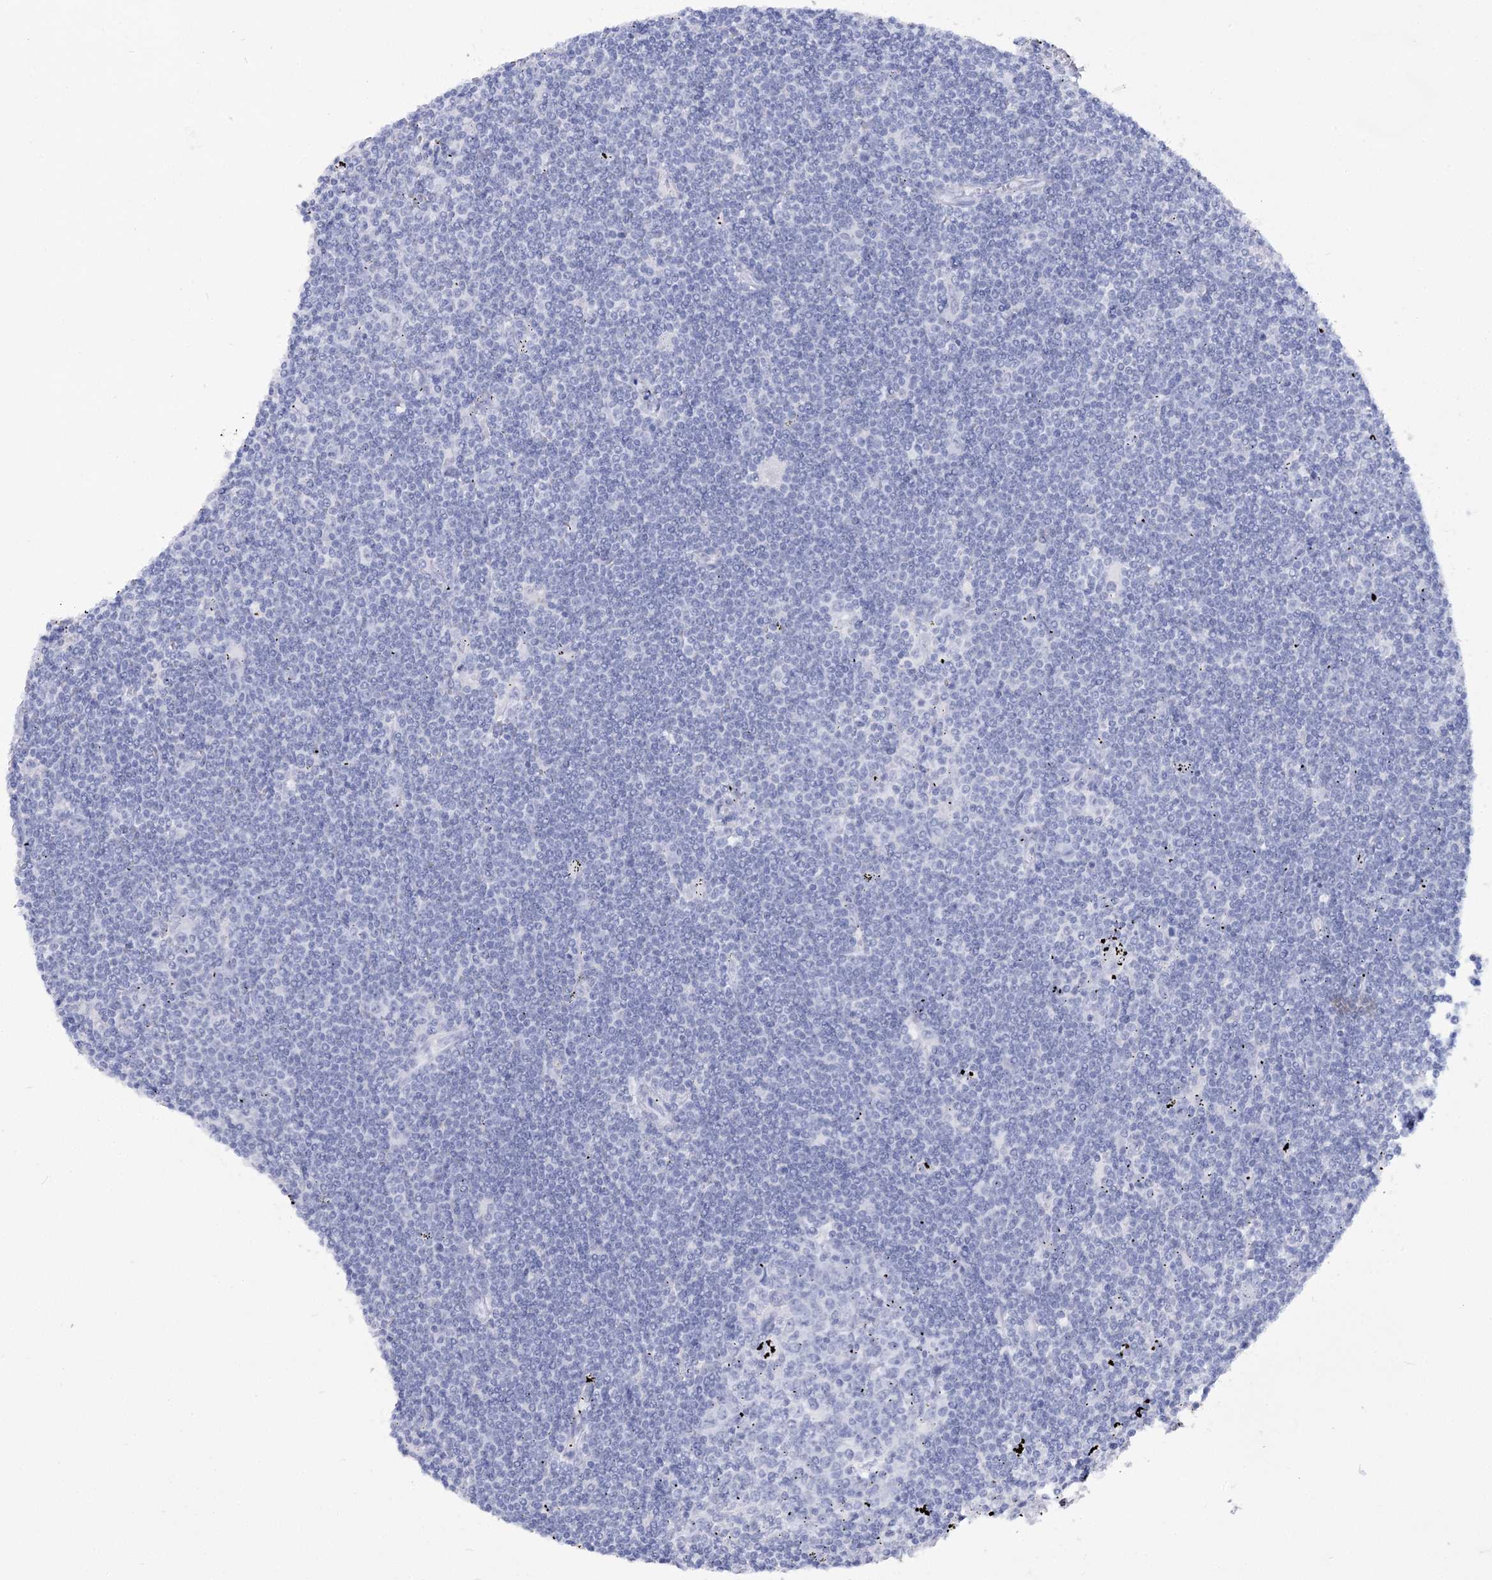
{"staining": {"intensity": "negative", "quantity": "none", "location": "none"}, "tissue": "lymphoma", "cell_type": "Tumor cells", "image_type": "cancer", "snomed": [{"axis": "morphology", "description": "Malignant lymphoma, non-Hodgkin's type, Low grade"}, {"axis": "topography", "description": "Spleen"}], "caption": "An IHC micrograph of malignant lymphoma, non-Hodgkin's type (low-grade) is shown. There is no staining in tumor cells of malignant lymphoma, non-Hodgkin's type (low-grade). (Stains: DAB immunohistochemistry with hematoxylin counter stain, Microscopy: brightfield microscopy at high magnification).", "gene": "RNF186", "patient": {"sex": "male", "age": 76}}